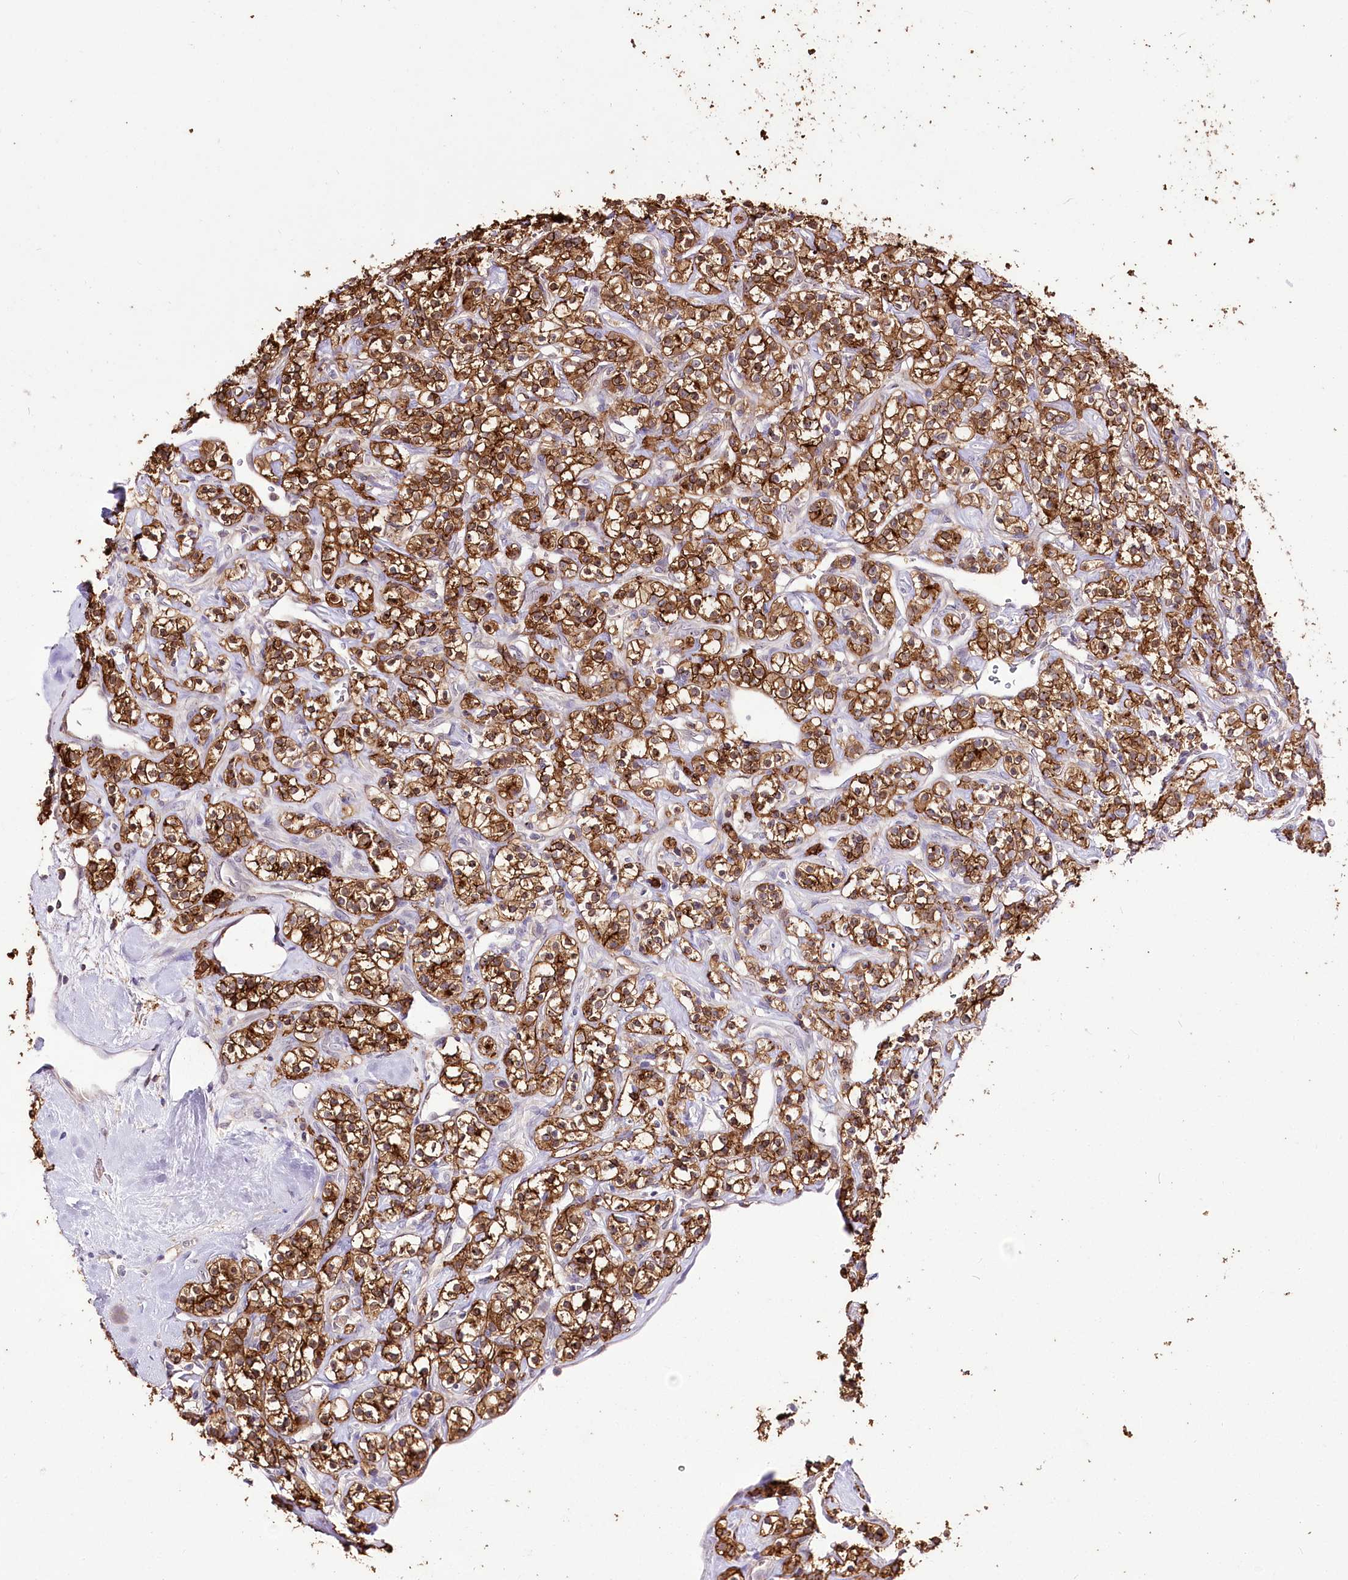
{"staining": {"intensity": "strong", "quantity": ">75%", "location": "cytoplasmic/membranous"}, "tissue": "renal cancer", "cell_type": "Tumor cells", "image_type": "cancer", "snomed": [{"axis": "morphology", "description": "Adenocarcinoma, NOS"}, {"axis": "topography", "description": "Kidney"}], "caption": "Protein analysis of adenocarcinoma (renal) tissue demonstrates strong cytoplasmic/membranous positivity in about >75% of tumor cells. The staining was performed using DAB to visualize the protein expression in brown, while the nuclei were stained in blue with hematoxylin (Magnification: 20x).", "gene": "UGP2", "patient": {"sex": "male", "age": 77}}